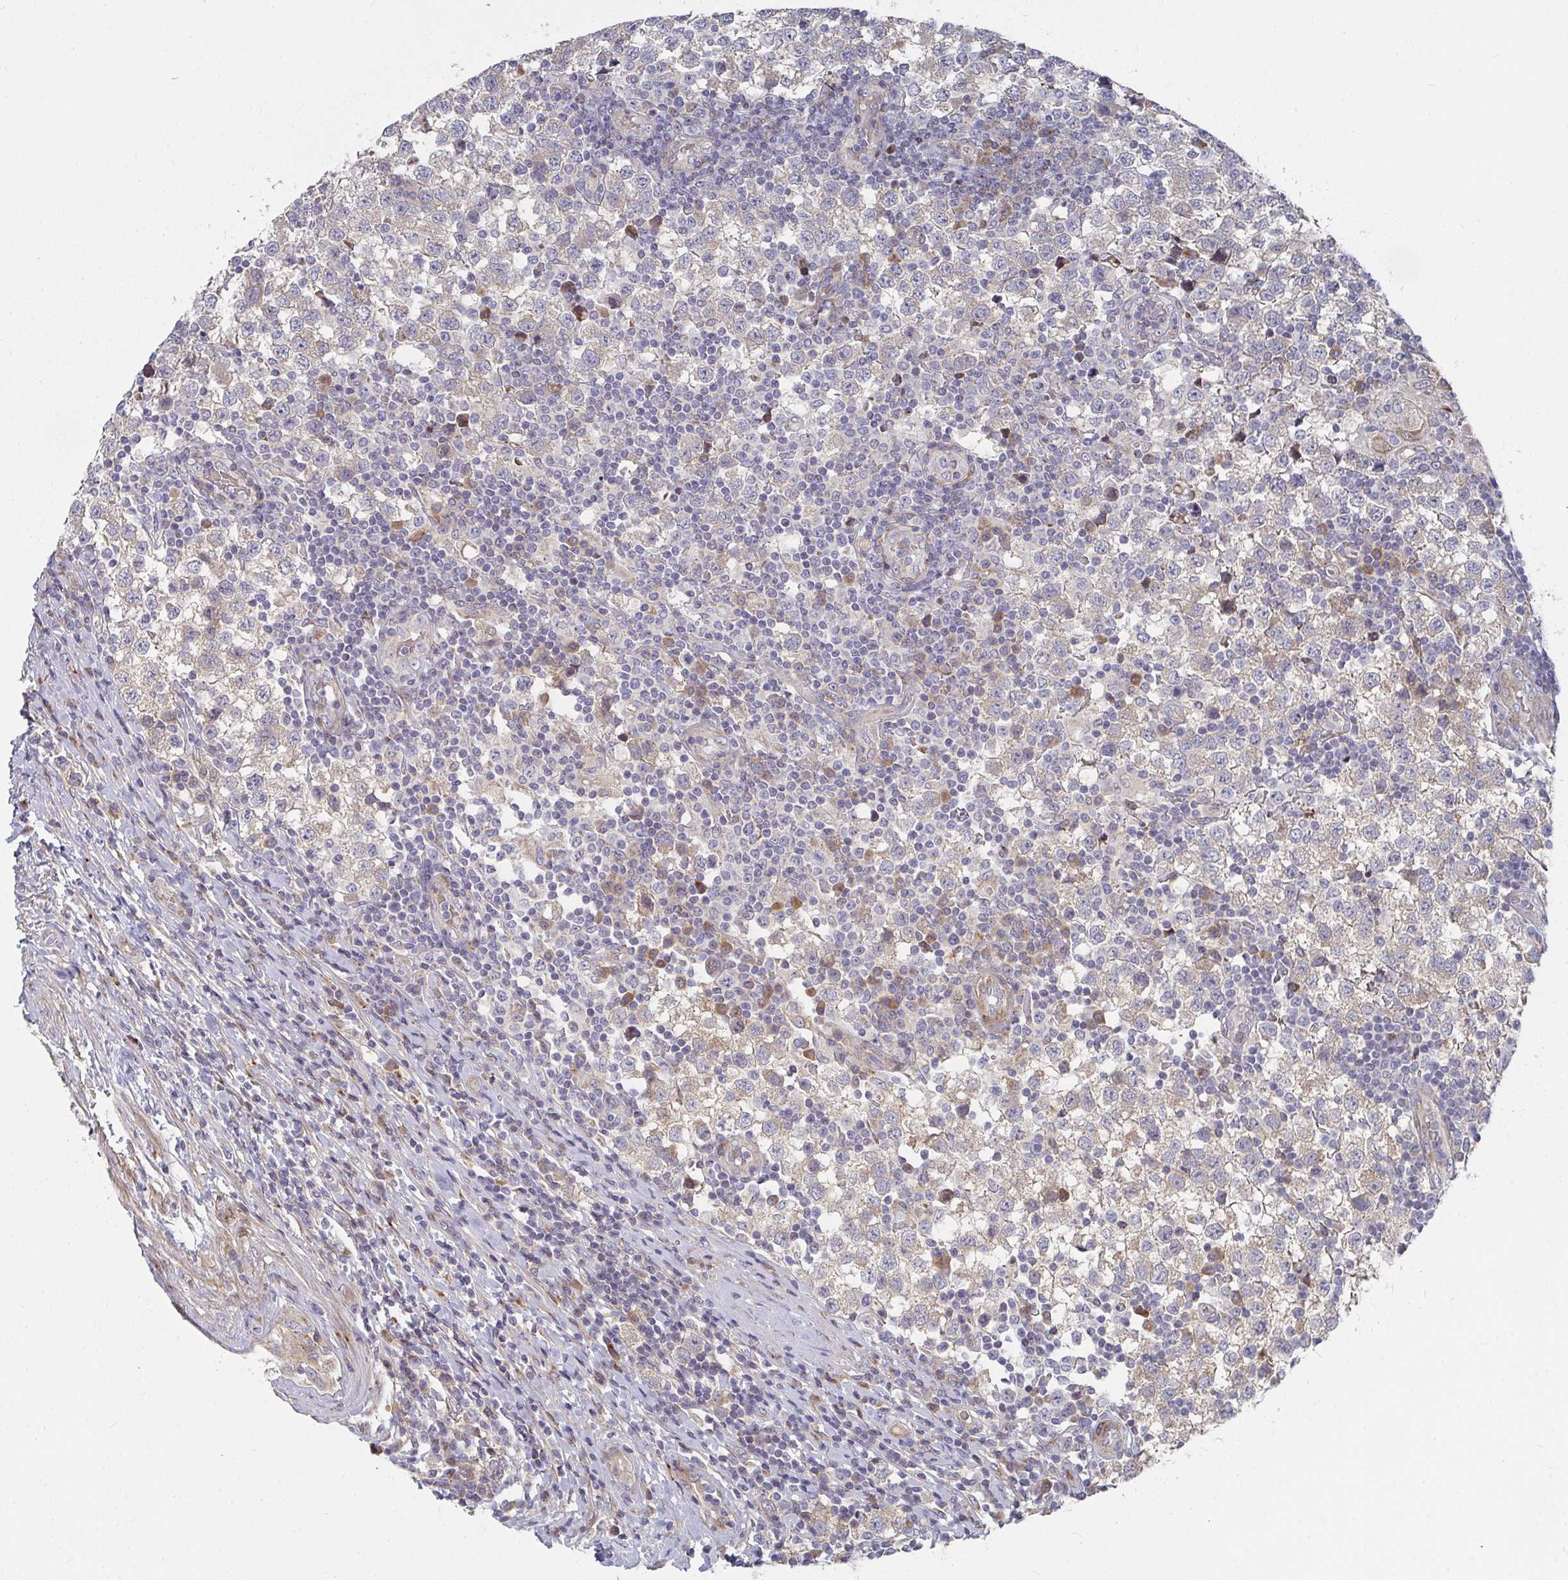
{"staining": {"intensity": "weak", "quantity": "25%-75%", "location": "cytoplasmic/membranous"}, "tissue": "testis cancer", "cell_type": "Tumor cells", "image_type": "cancer", "snomed": [{"axis": "morphology", "description": "Seminoma, NOS"}, {"axis": "topography", "description": "Testis"}], "caption": "DAB (3,3'-diaminobenzidine) immunohistochemical staining of testis cancer displays weak cytoplasmic/membranous protein expression in about 25%-75% of tumor cells.", "gene": "RHEBL1", "patient": {"sex": "male", "age": 34}}